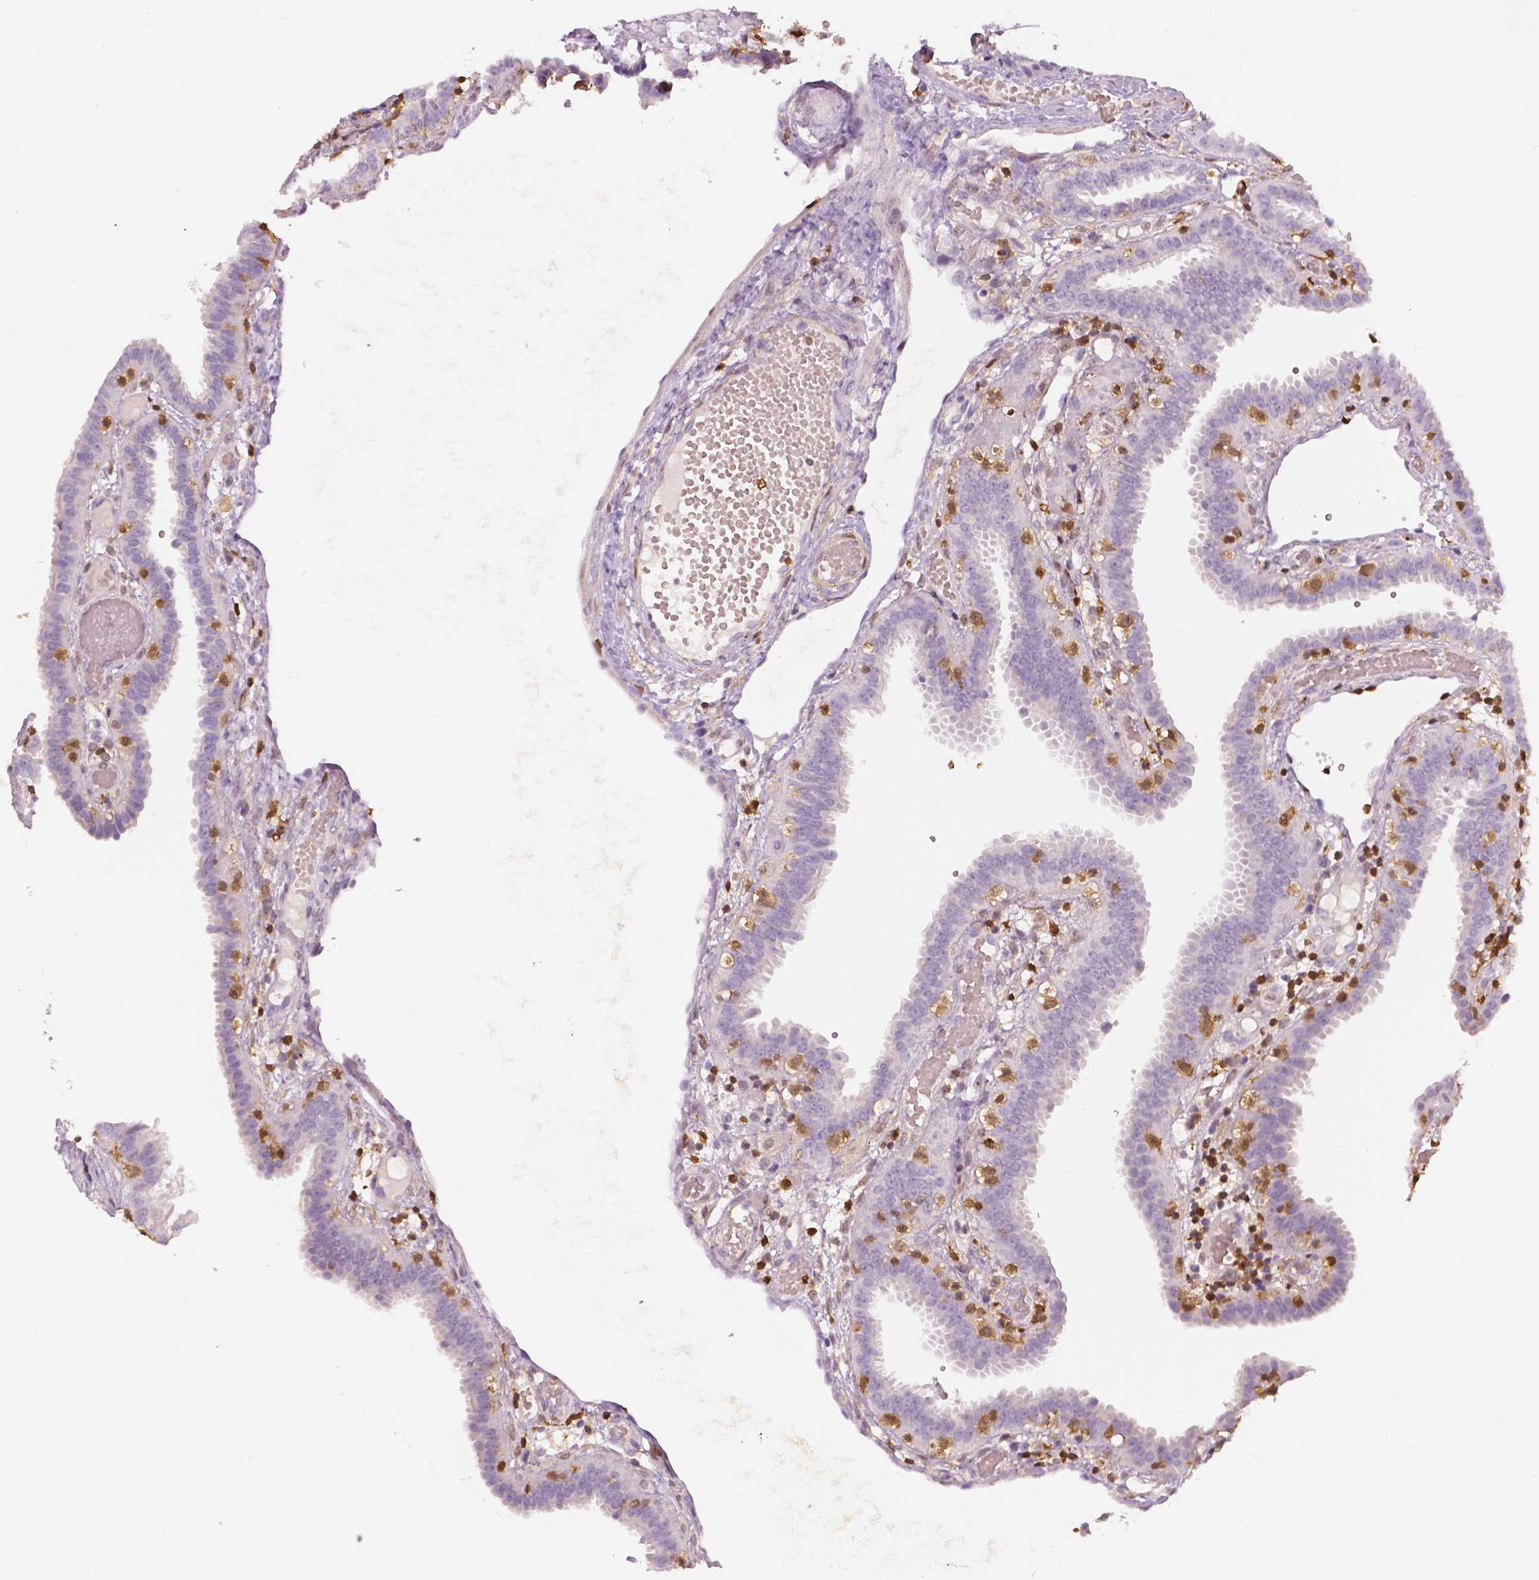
{"staining": {"intensity": "negative", "quantity": "none", "location": "none"}, "tissue": "fallopian tube", "cell_type": "Glandular cells", "image_type": "normal", "snomed": [{"axis": "morphology", "description": "Normal tissue, NOS"}, {"axis": "topography", "description": "Fallopian tube"}], "caption": "The photomicrograph exhibits no significant staining in glandular cells of fallopian tube.", "gene": "S100A4", "patient": {"sex": "female", "age": 37}}